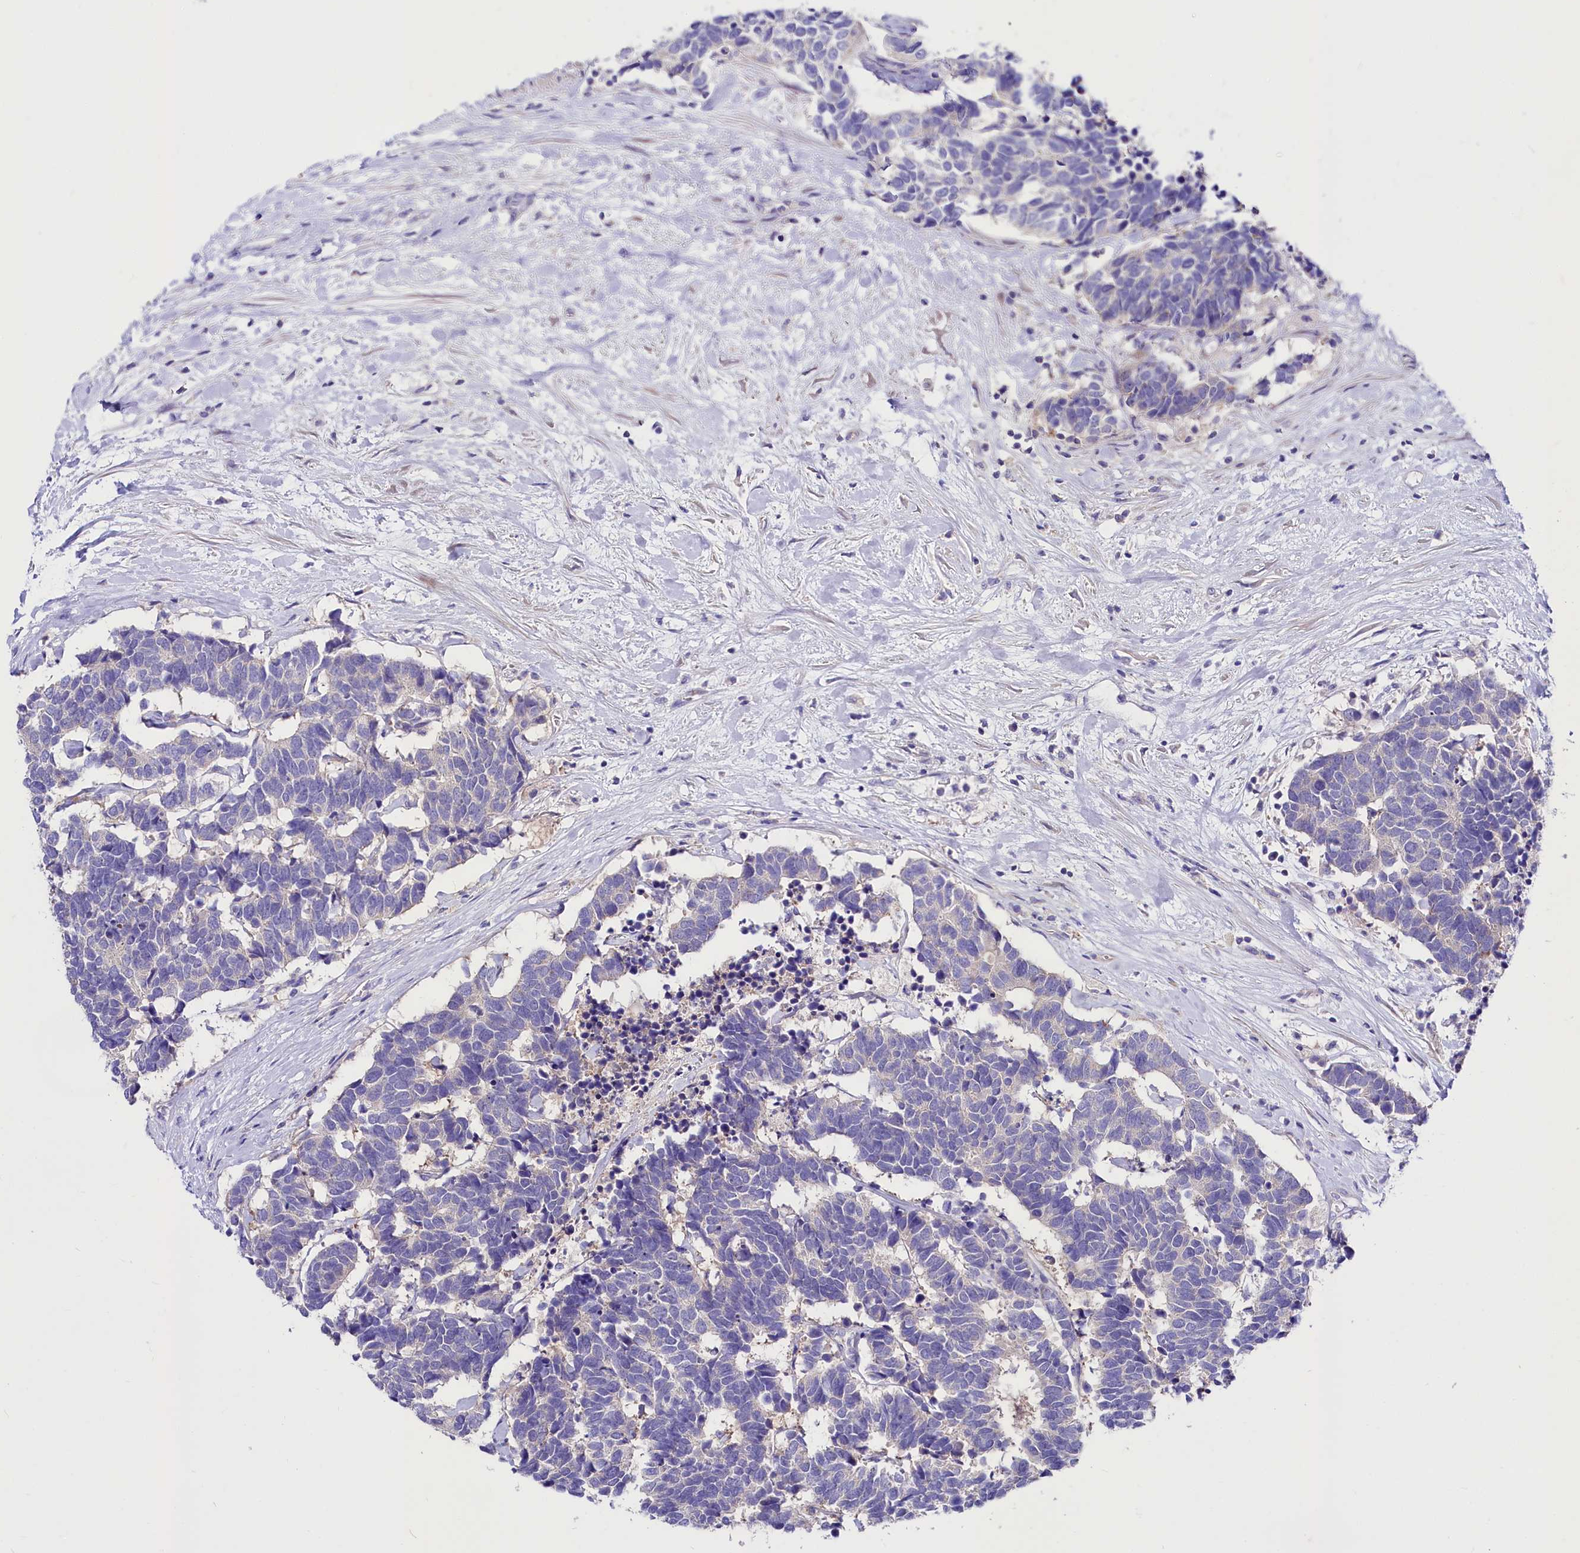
{"staining": {"intensity": "negative", "quantity": "none", "location": "none"}, "tissue": "carcinoid", "cell_type": "Tumor cells", "image_type": "cancer", "snomed": [{"axis": "morphology", "description": "Carcinoma, NOS"}, {"axis": "morphology", "description": "Carcinoid, malignant, NOS"}, {"axis": "topography", "description": "Urinary bladder"}], "caption": "Tumor cells are negative for brown protein staining in carcinoid.", "gene": "ABHD5", "patient": {"sex": "male", "age": 57}}